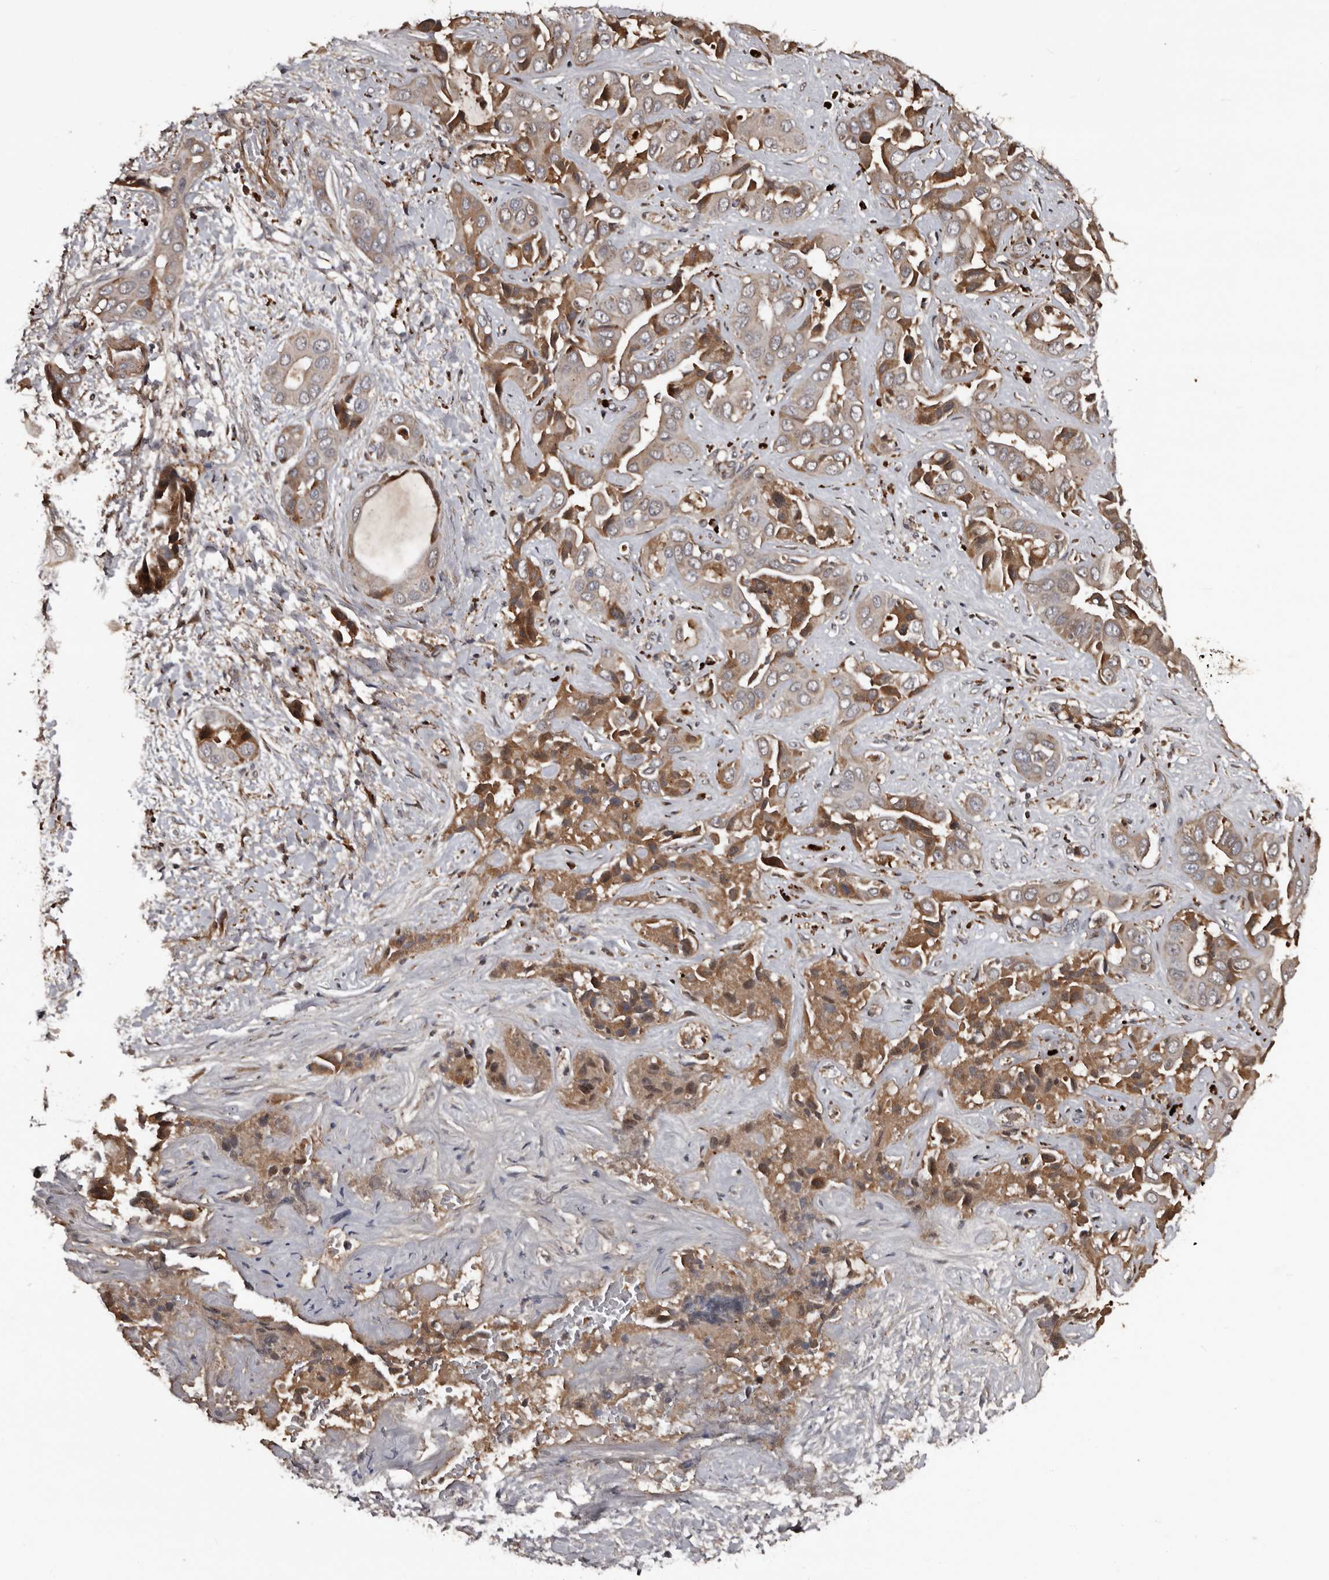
{"staining": {"intensity": "moderate", "quantity": ">75%", "location": "cytoplasmic/membranous"}, "tissue": "liver cancer", "cell_type": "Tumor cells", "image_type": "cancer", "snomed": [{"axis": "morphology", "description": "Cholangiocarcinoma"}, {"axis": "topography", "description": "Liver"}], "caption": "Brown immunohistochemical staining in liver cancer (cholangiocarcinoma) shows moderate cytoplasmic/membranous staining in approximately >75% of tumor cells.", "gene": "SERTAD4", "patient": {"sex": "female", "age": 52}}